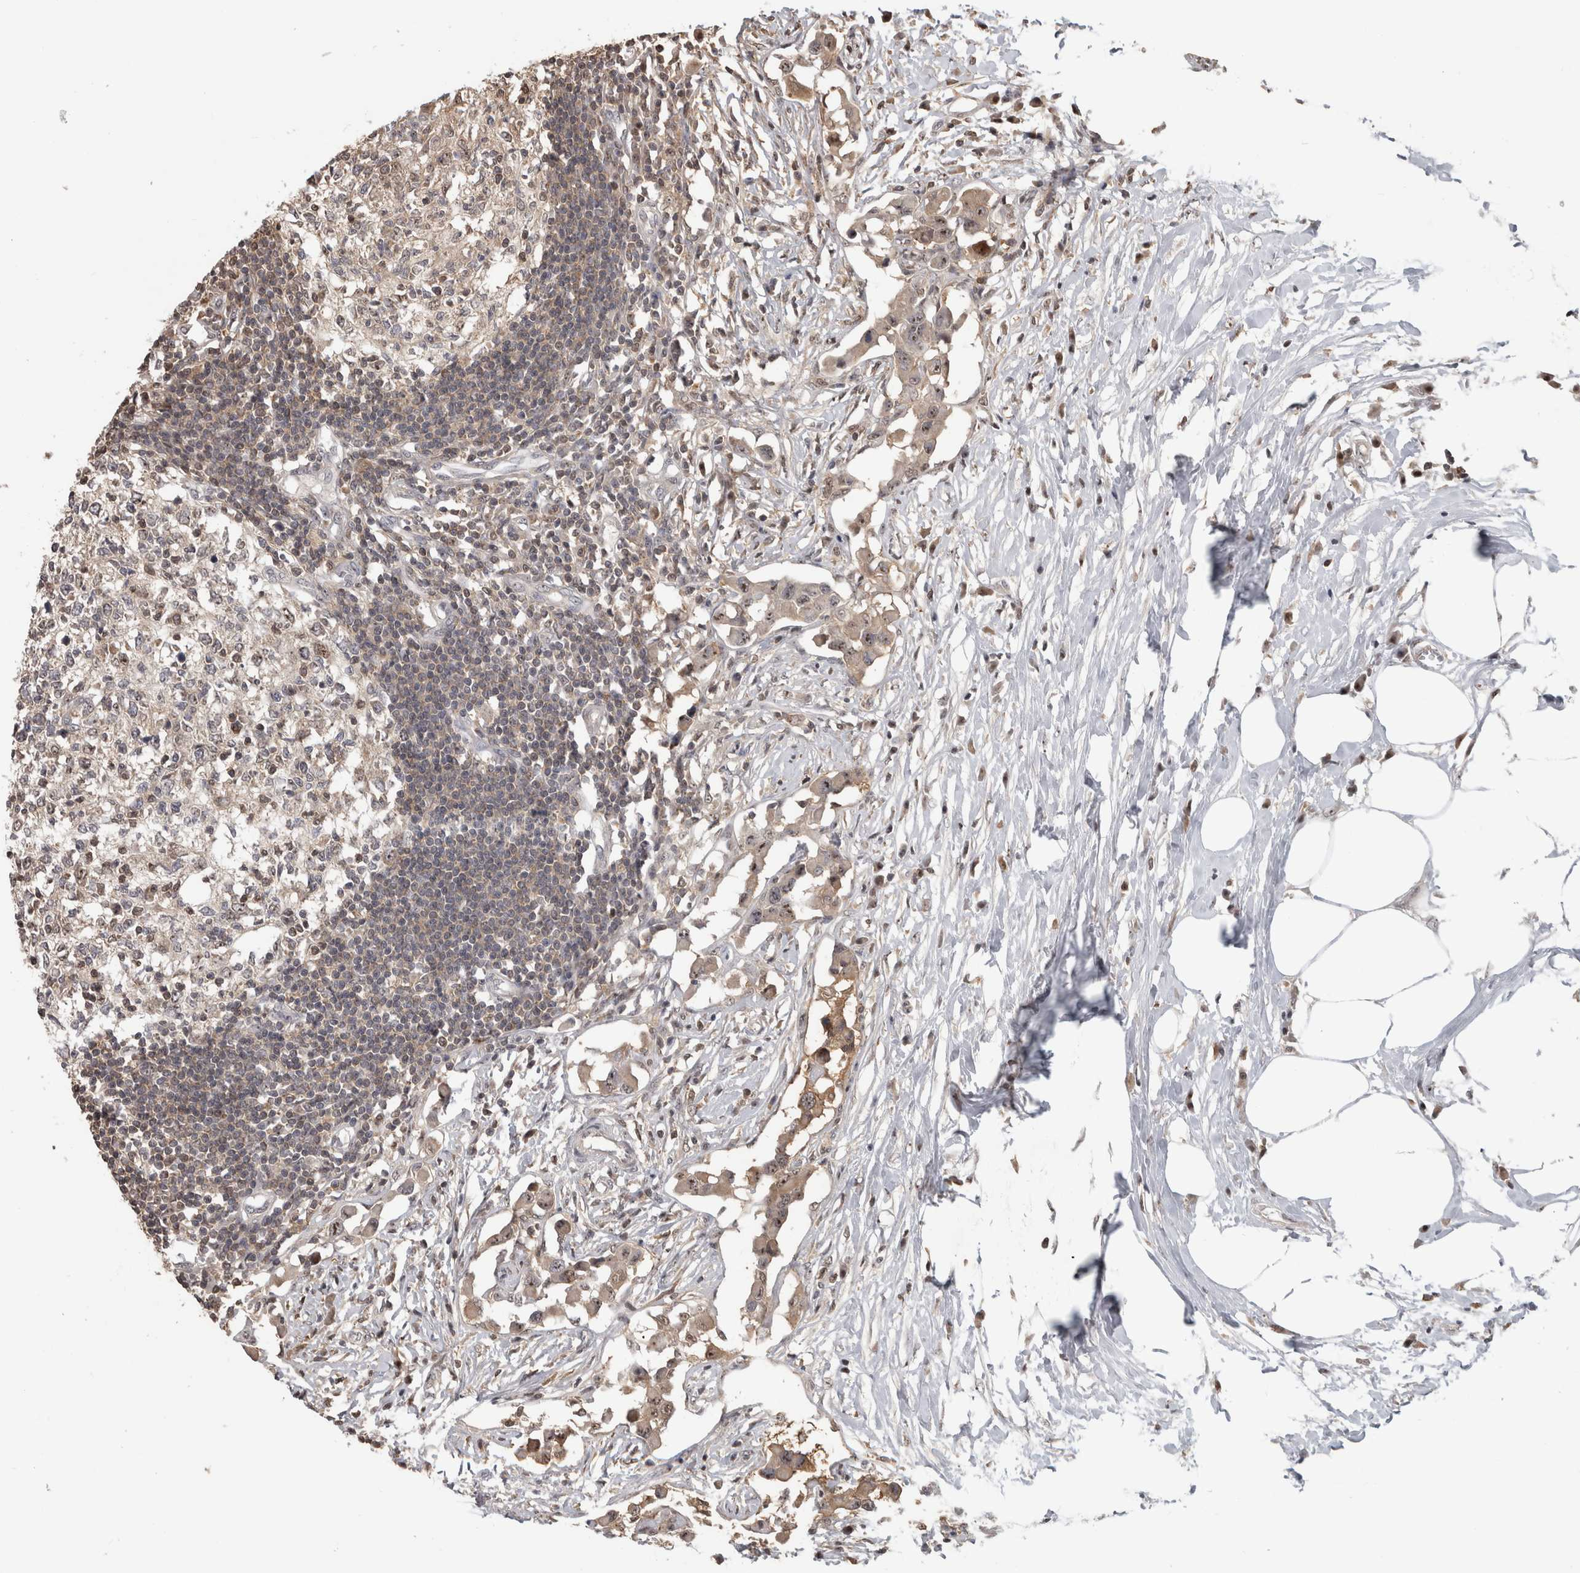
{"staining": {"intensity": "weak", "quantity": "25%-75%", "location": "nuclear"}, "tissue": "lymph node", "cell_type": "Germinal center cells", "image_type": "normal", "snomed": [{"axis": "morphology", "description": "Normal tissue, NOS"}, {"axis": "morphology", "description": "Malignant melanoma, Metastatic site"}, {"axis": "topography", "description": "Lymph node"}], "caption": "Weak nuclear expression for a protein is appreciated in approximately 25%-75% of germinal center cells of benign lymph node using immunohistochemistry (IHC).", "gene": "TDRD7", "patient": {"sex": "male", "age": 41}}